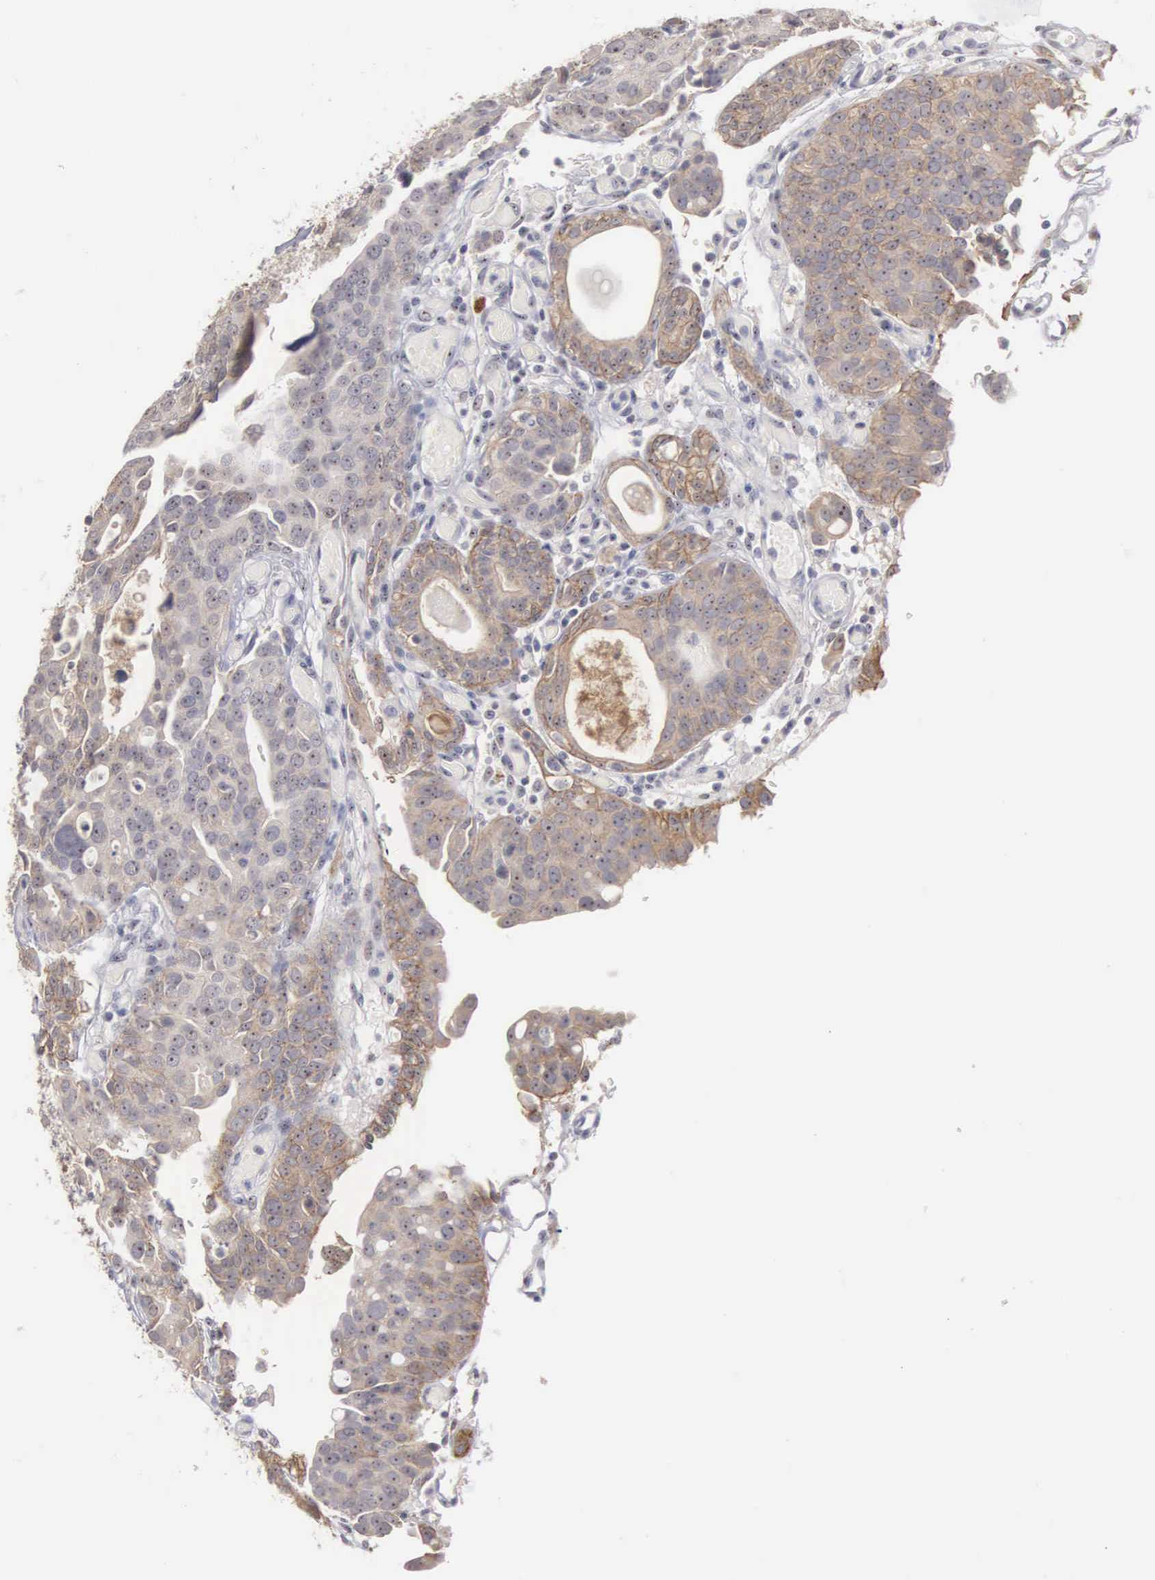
{"staining": {"intensity": "weak", "quantity": ">75%", "location": "cytoplasmic/membranous"}, "tissue": "urothelial cancer", "cell_type": "Tumor cells", "image_type": "cancer", "snomed": [{"axis": "morphology", "description": "Urothelial carcinoma, High grade"}, {"axis": "topography", "description": "Urinary bladder"}], "caption": "Urothelial carcinoma (high-grade) stained with DAB (3,3'-diaminobenzidine) immunohistochemistry exhibits low levels of weak cytoplasmic/membranous staining in approximately >75% of tumor cells.", "gene": "AMN", "patient": {"sex": "male", "age": 78}}